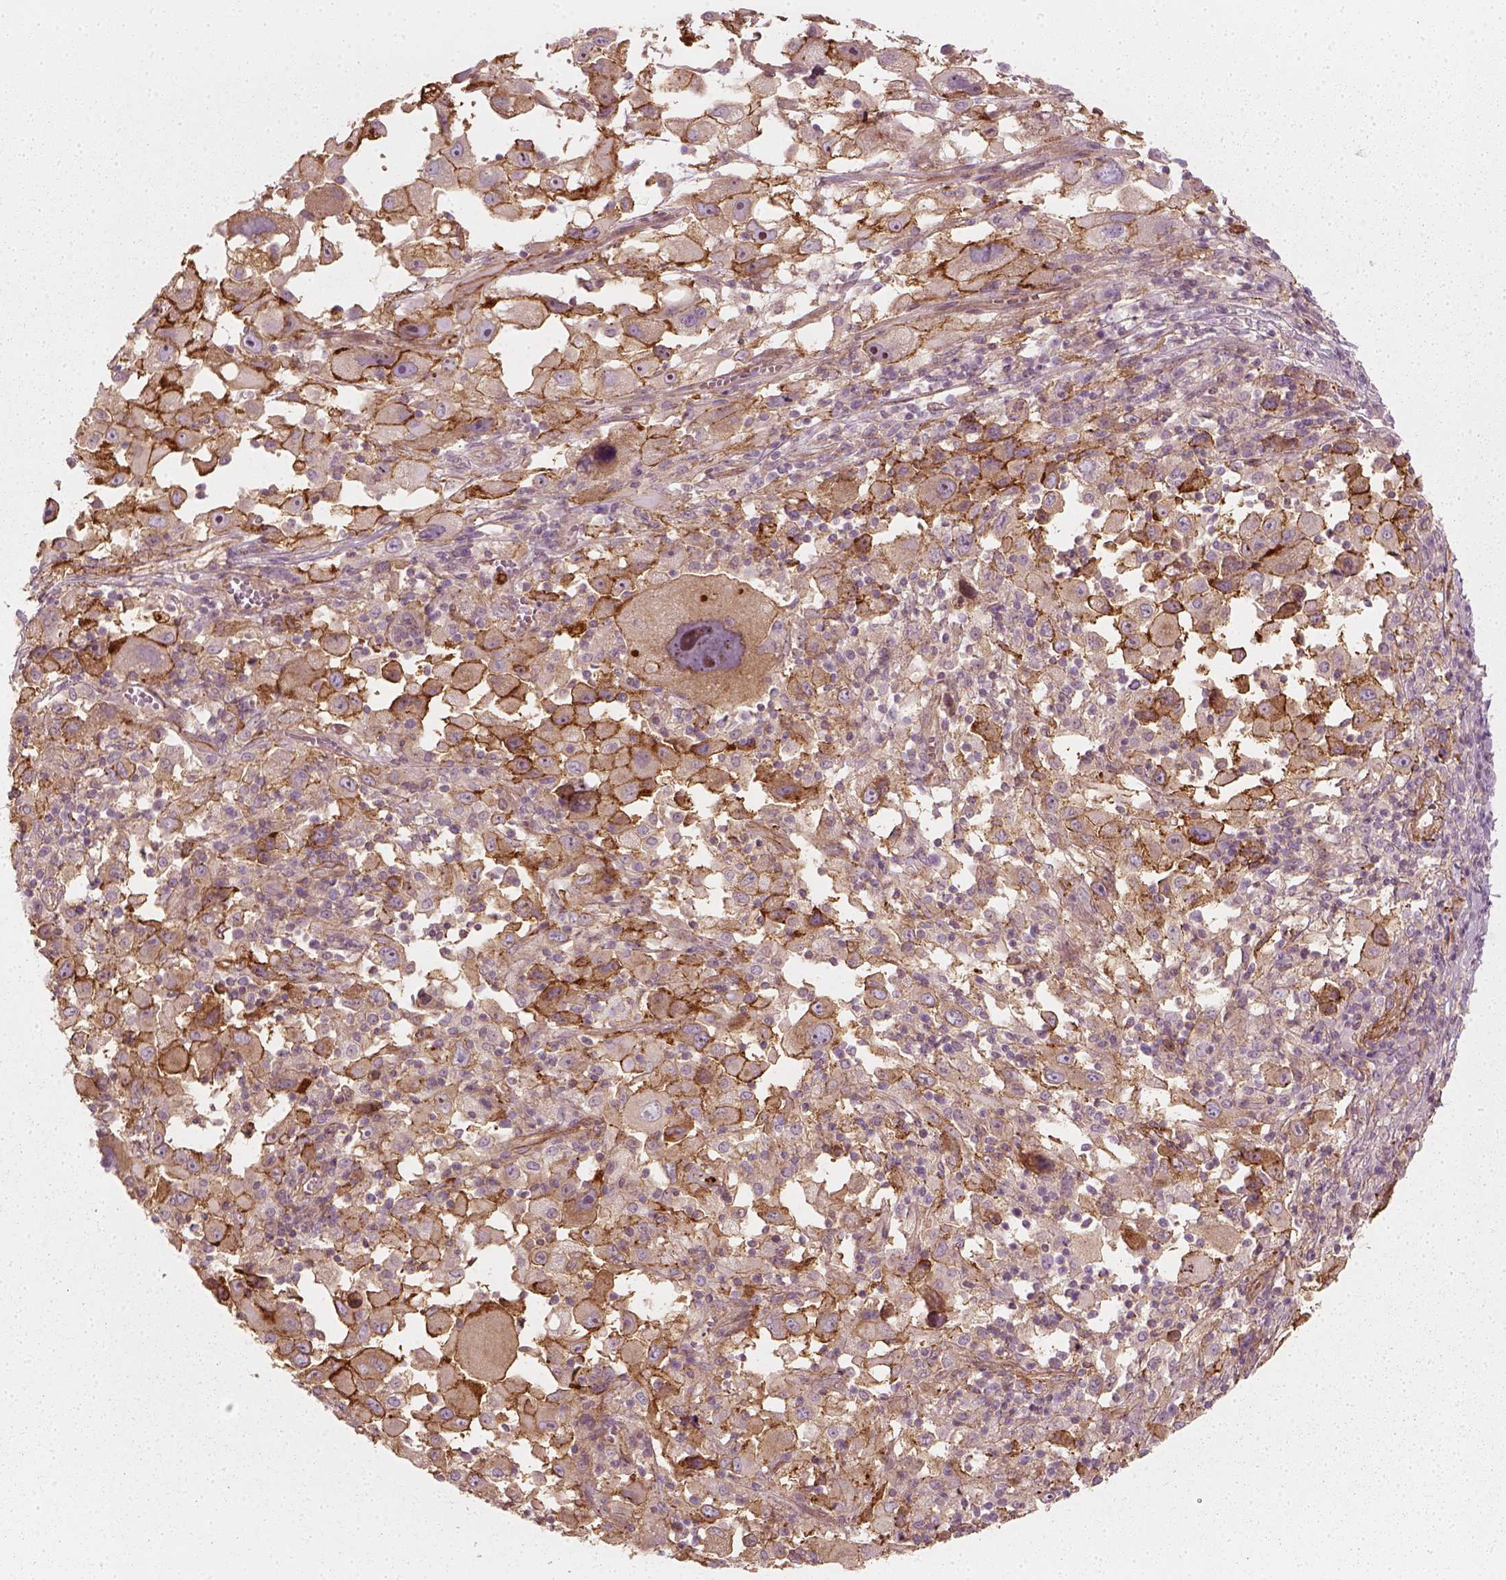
{"staining": {"intensity": "moderate", "quantity": ">75%", "location": "cytoplasmic/membranous"}, "tissue": "melanoma", "cell_type": "Tumor cells", "image_type": "cancer", "snomed": [{"axis": "morphology", "description": "Malignant melanoma, Metastatic site"}, {"axis": "topography", "description": "Soft tissue"}], "caption": "Malignant melanoma (metastatic site) stained with immunohistochemistry shows moderate cytoplasmic/membranous staining in about >75% of tumor cells. (DAB IHC, brown staining for protein, blue staining for nuclei).", "gene": "NPTN", "patient": {"sex": "male", "age": 50}}